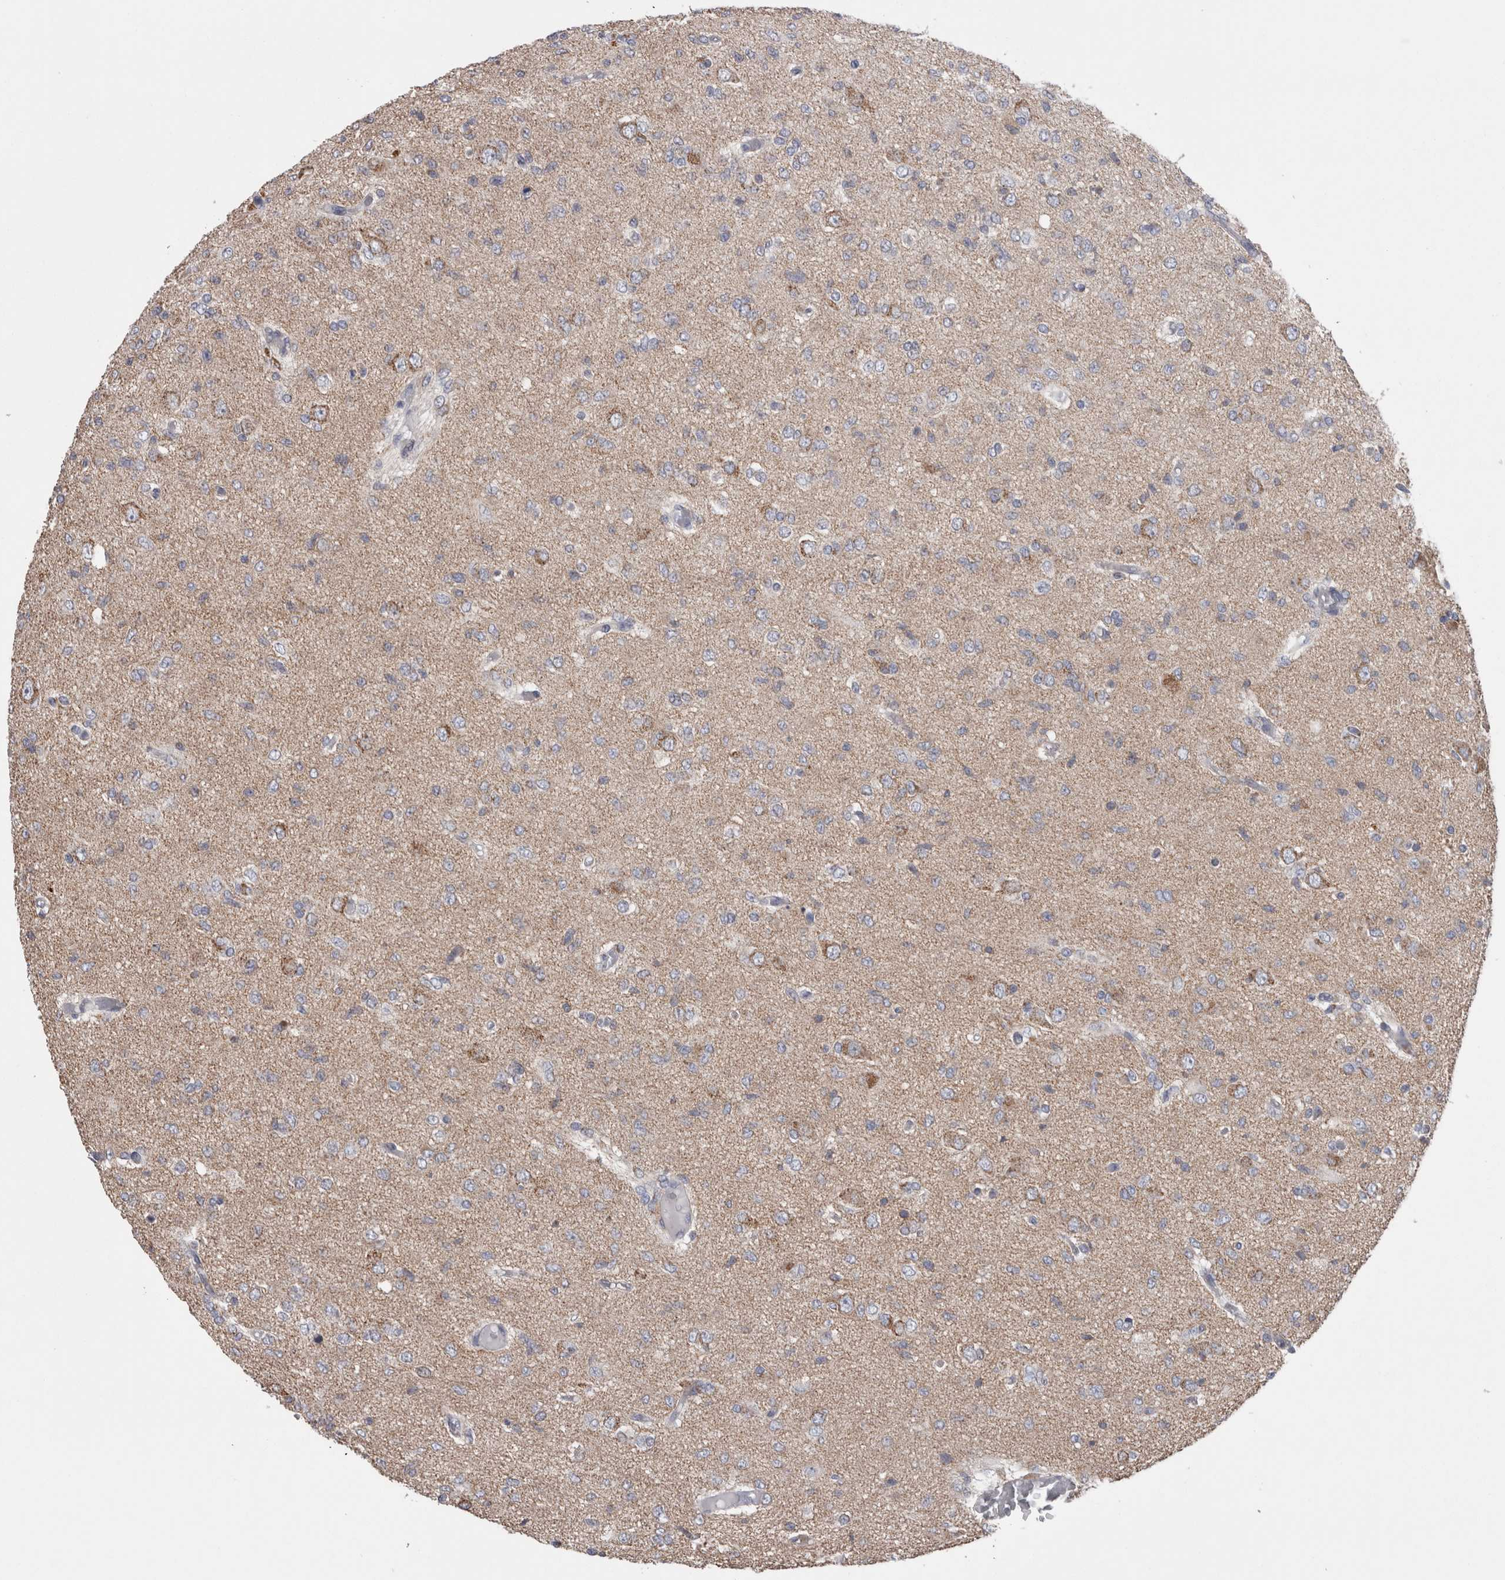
{"staining": {"intensity": "weak", "quantity": "<25%", "location": "cytoplasmic/membranous"}, "tissue": "glioma", "cell_type": "Tumor cells", "image_type": "cancer", "snomed": [{"axis": "morphology", "description": "Glioma, malignant, High grade"}, {"axis": "topography", "description": "Brain"}], "caption": "Malignant glioma (high-grade) was stained to show a protein in brown. There is no significant positivity in tumor cells.", "gene": "GDAP1", "patient": {"sex": "female", "age": 59}}